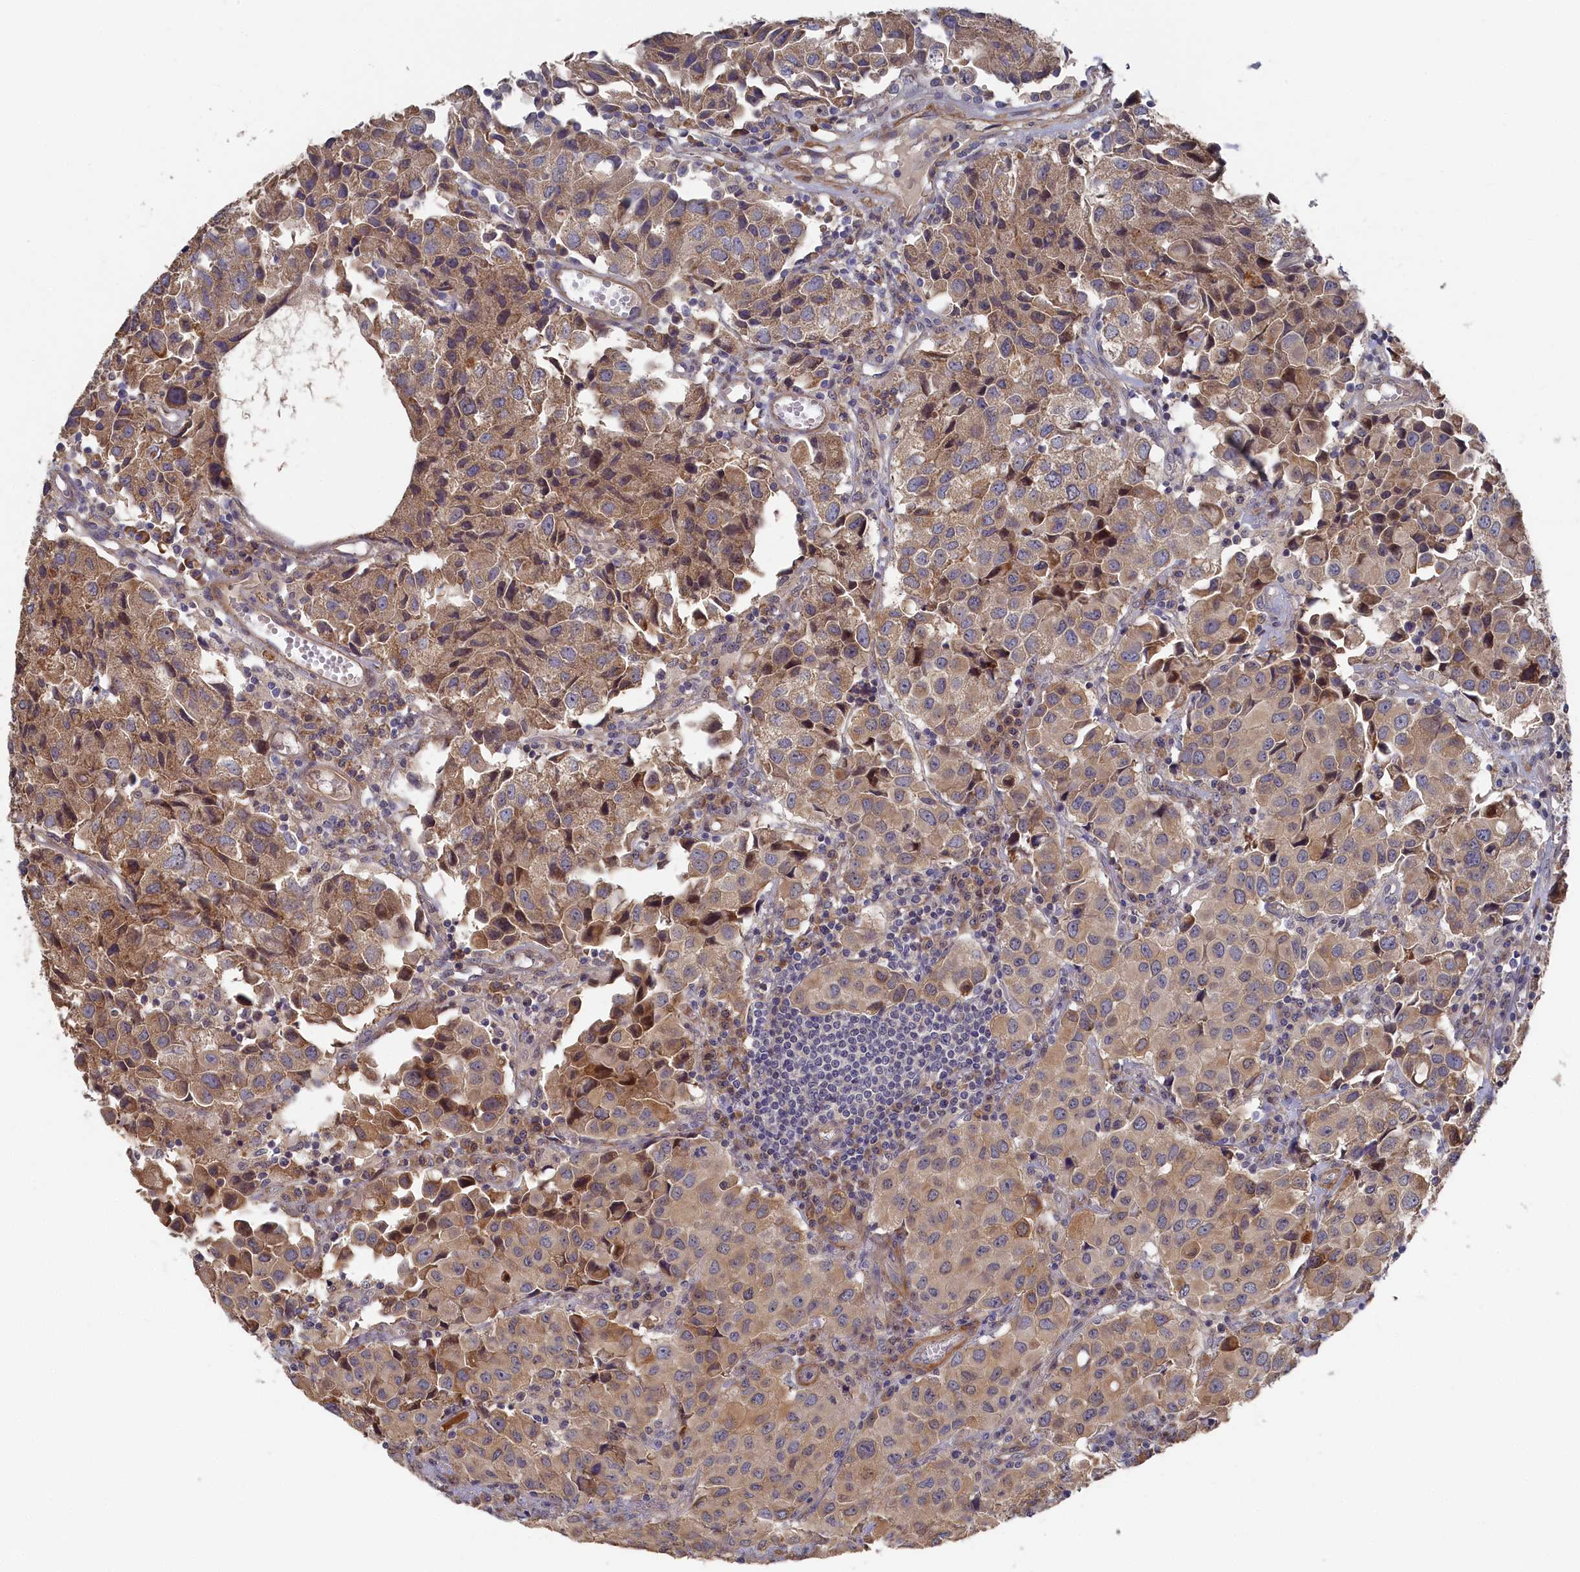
{"staining": {"intensity": "weak", "quantity": ">75%", "location": "cytoplasmic/membranous"}, "tissue": "urothelial cancer", "cell_type": "Tumor cells", "image_type": "cancer", "snomed": [{"axis": "morphology", "description": "Urothelial carcinoma, High grade"}, {"axis": "topography", "description": "Urinary bladder"}], "caption": "Protein staining by immunohistochemistry reveals weak cytoplasmic/membranous staining in approximately >75% of tumor cells in high-grade urothelial carcinoma.", "gene": "CYB5D2", "patient": {"sex": "female", "age": 75}}